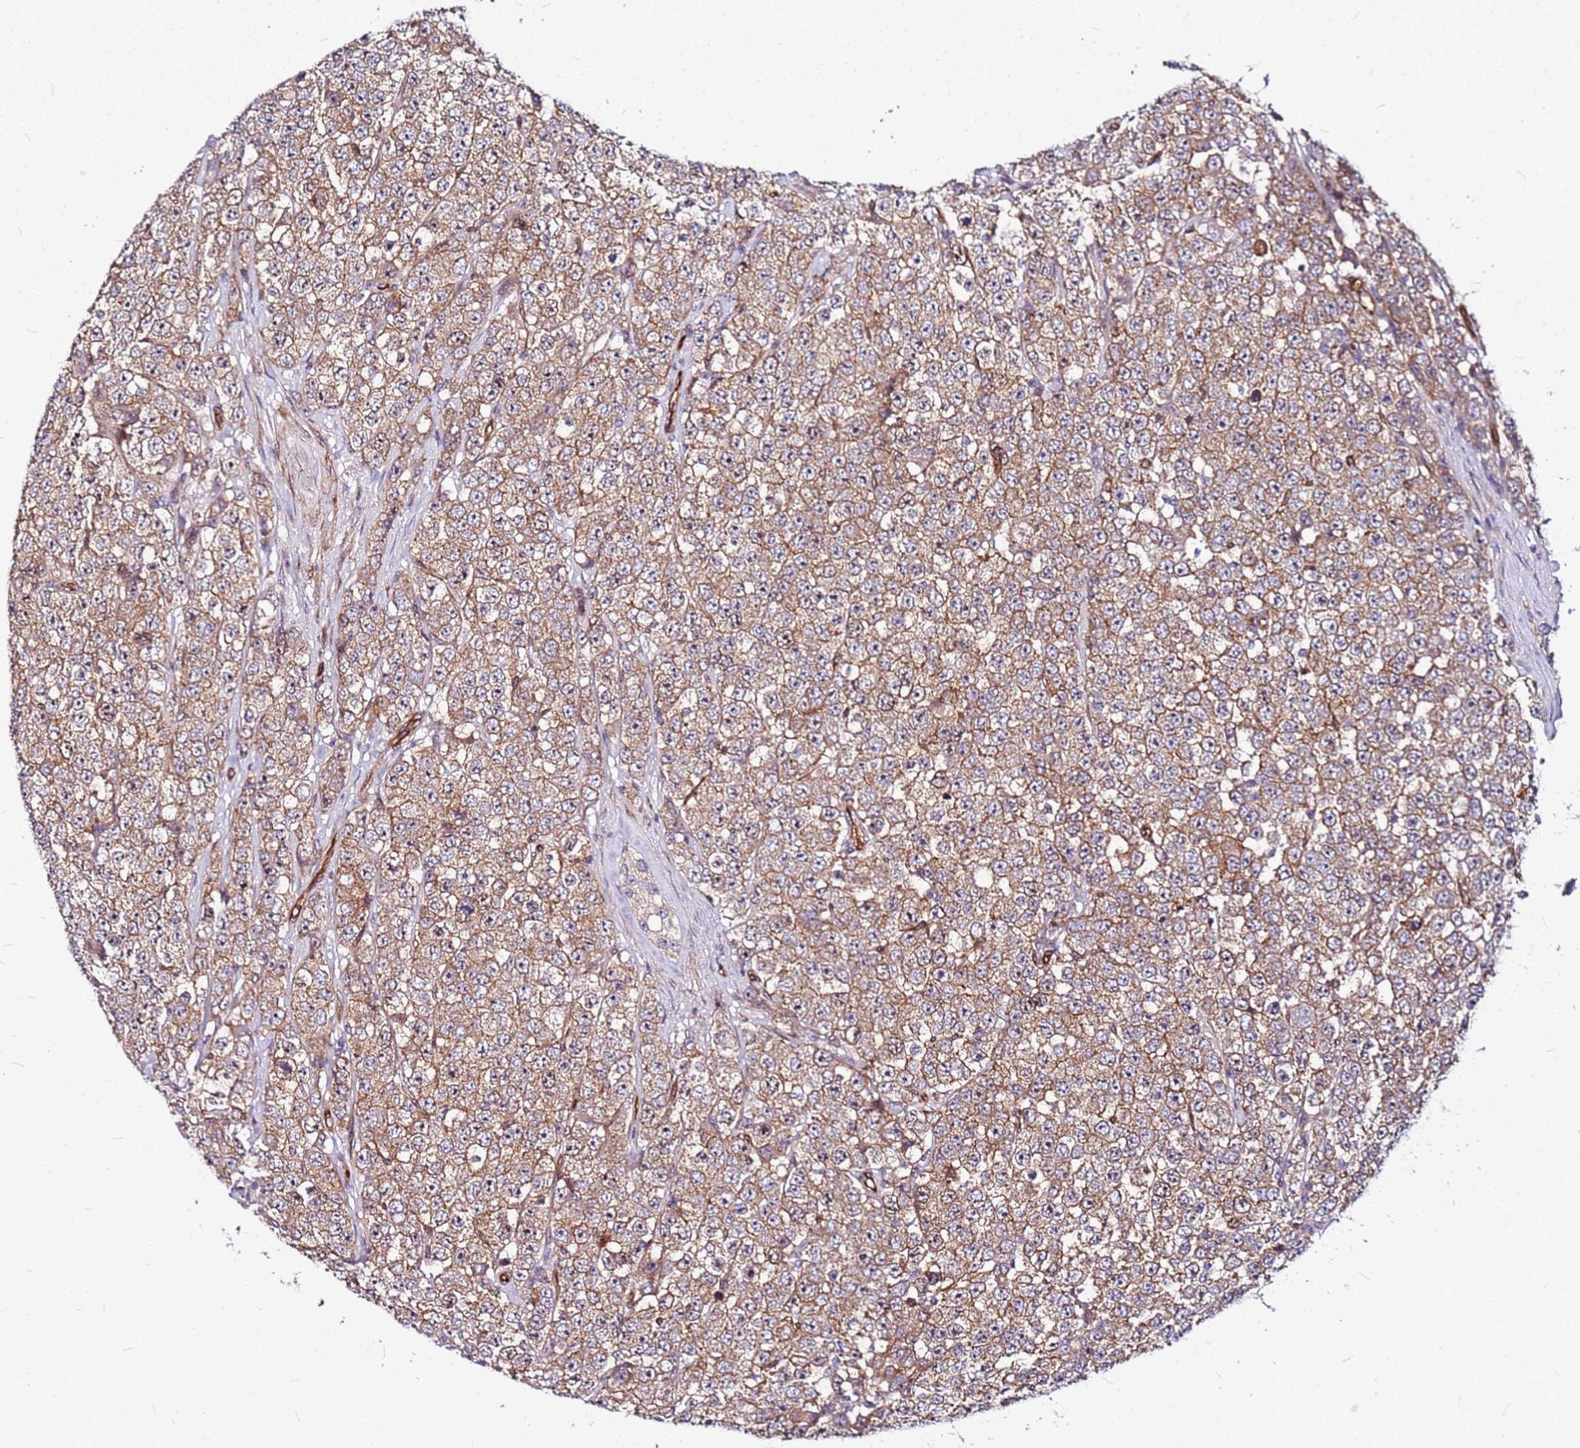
{"staining": {"intensity": "moderate", "quantity": ">75%", "location": "cytoplasmic/membranous"}, "tissue": "testis cancer", "cell_type": "Tumor cells", "image_type": "cancer", "snomed": [{"axis": "morphology", "description": "Seminoma, NOS"}, {"axis": "topography", "description": "Testis"}], "caption": "The immunohistochemical stain highlights moderate cytoplasmic/membranous staining in tumor cells of testis cancer tissue. The staining is performed using DAB (3,3'-diaminobenzidine) brown chromogen to label protein expression. The nuclei are counter-stained blue using hematoxylin.", "gene": "TOPAZ1", "patient": {"sex": "male", "age": 28}}